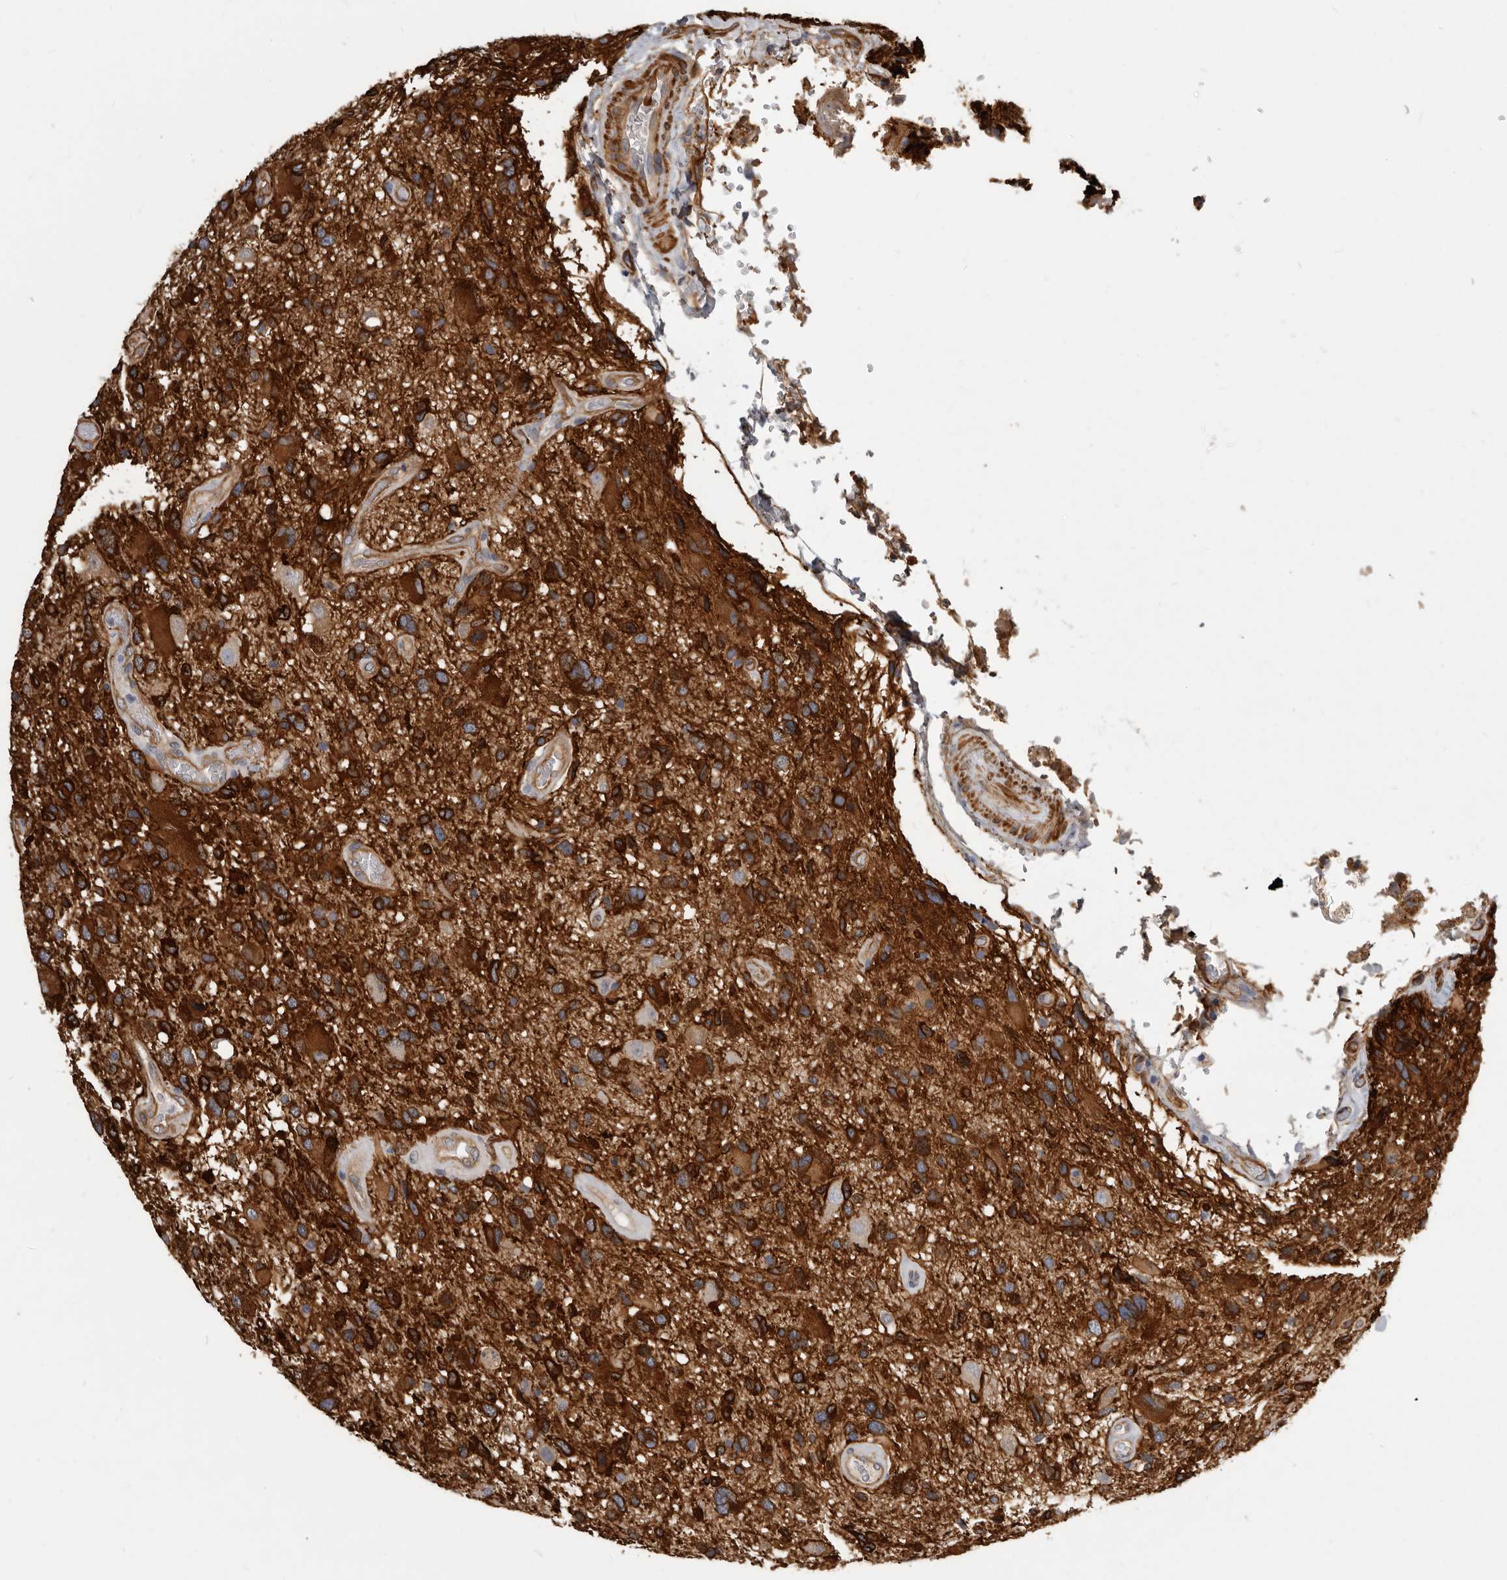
{"staining": {"intensity": "strong", "quantity": ">75%", "location": "cytoplasmic/membranous"}, "tissue": "glioma", "cell_type": "Tumor cells", "image_type": "cancer", "snomed": [{"axis": "morphology", "description": "Glioma, malignant, High grade"}, {"axis": "topography", "description": "Brain"}], "caption": "Protein analysis of glioma tissue shows strong cytoplasmic/membranous positivity in about >75% of tumor cells.", "gene": "ENAH", "patient": {"sex": "male", "age": 33}}